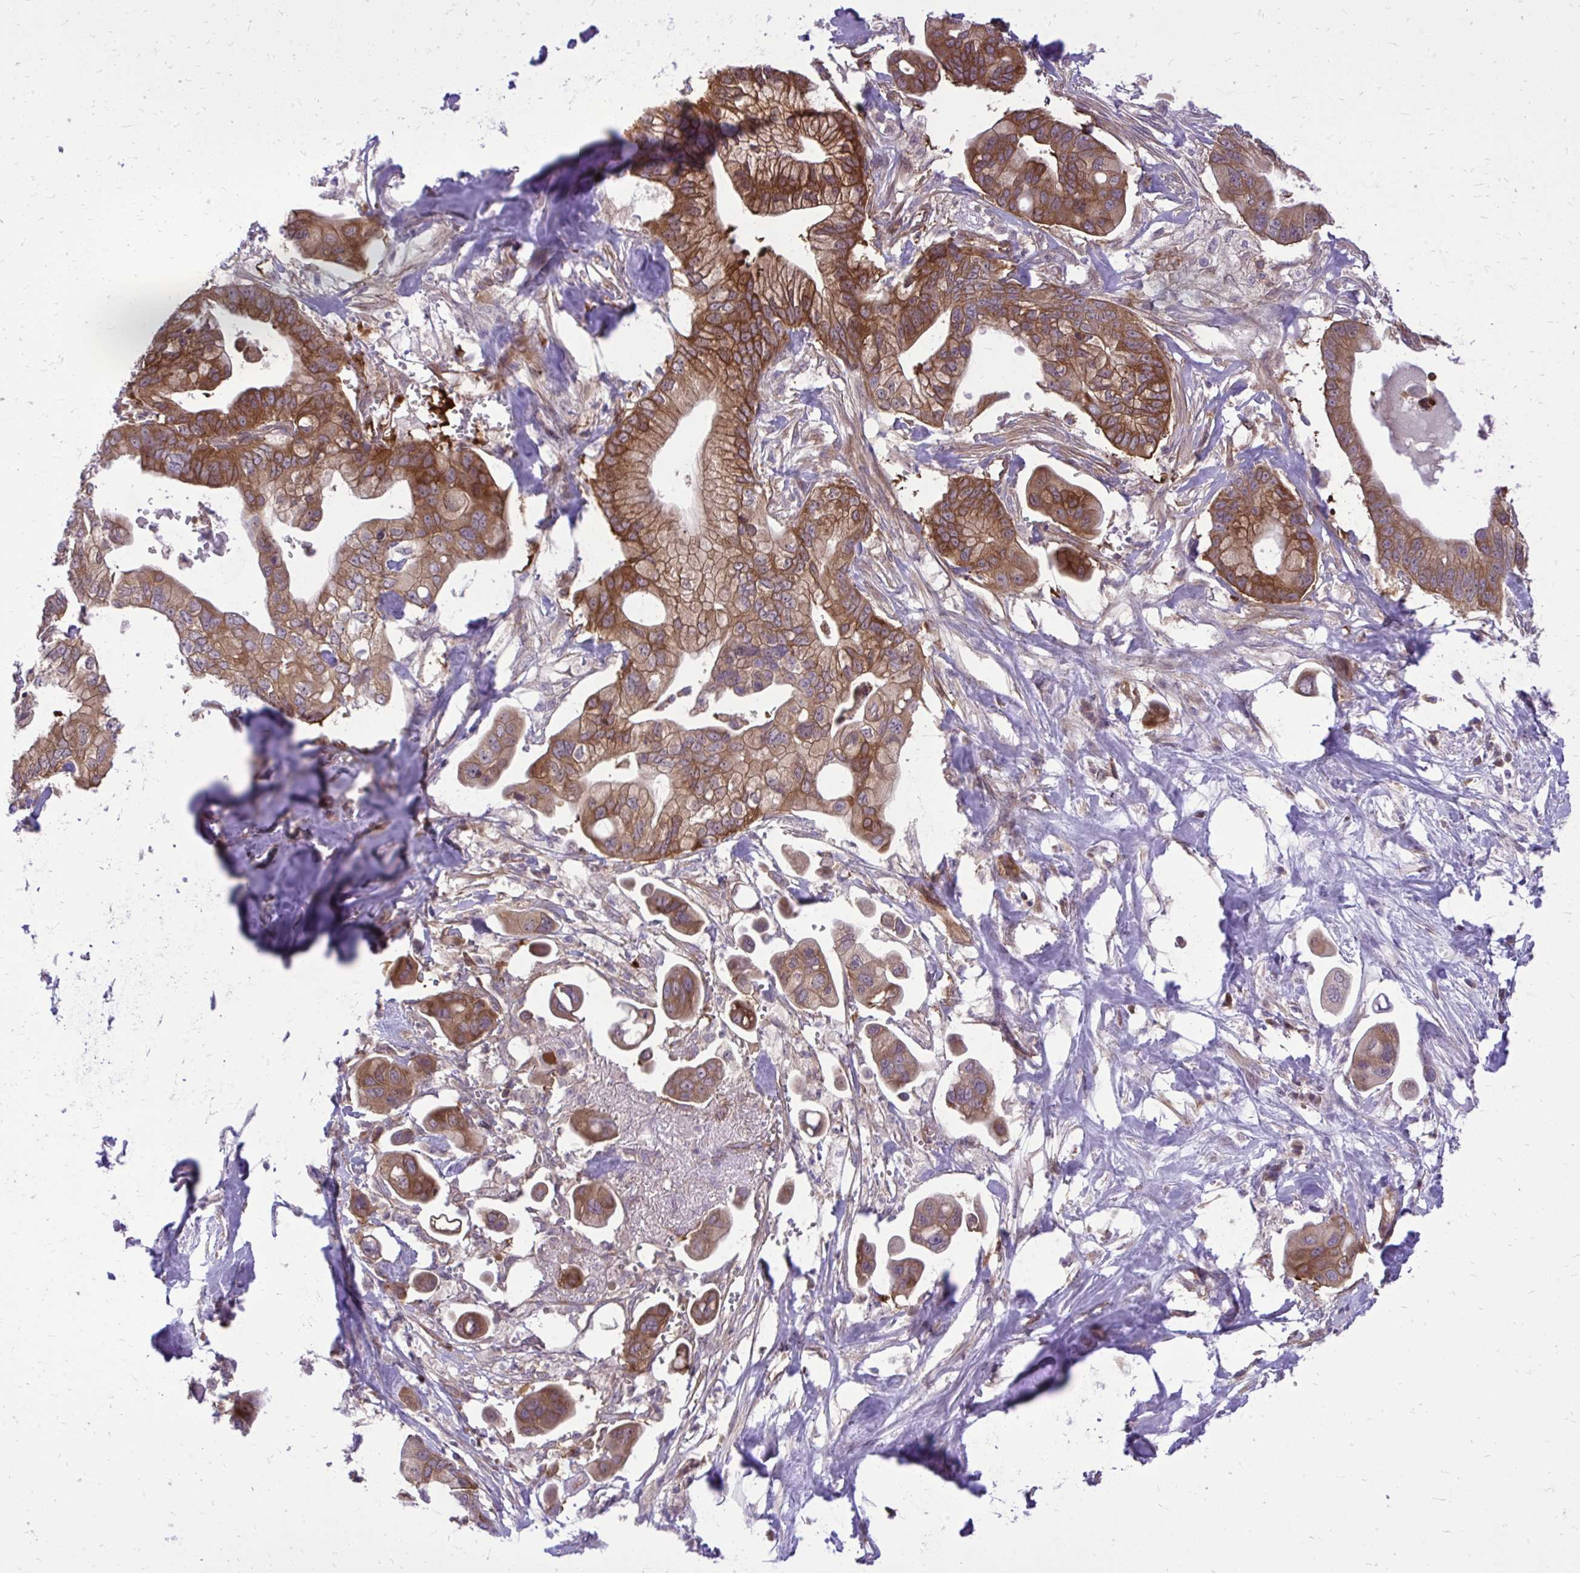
{"staining": {"intensity": "strong", "quantity": ">75%", "location": "cytoplasmic/membranous"}, "tissue": "pancreatic cancer", "cell_type": "Tumor cells", "image_type": "cancer", "snomed": [{"axis": "morphology", "description": "Adenocarcinoma, NOS"}, {"axis": "topography", "description": "Pancreas"}], "caption": "A brown stain highlights strong cytoplasmic/membranous expression of a protein in pancreatic adenocarcinoma tumor cells.", "gene": "PPP5C", "patient": {"sex": "male", "age": 68}}